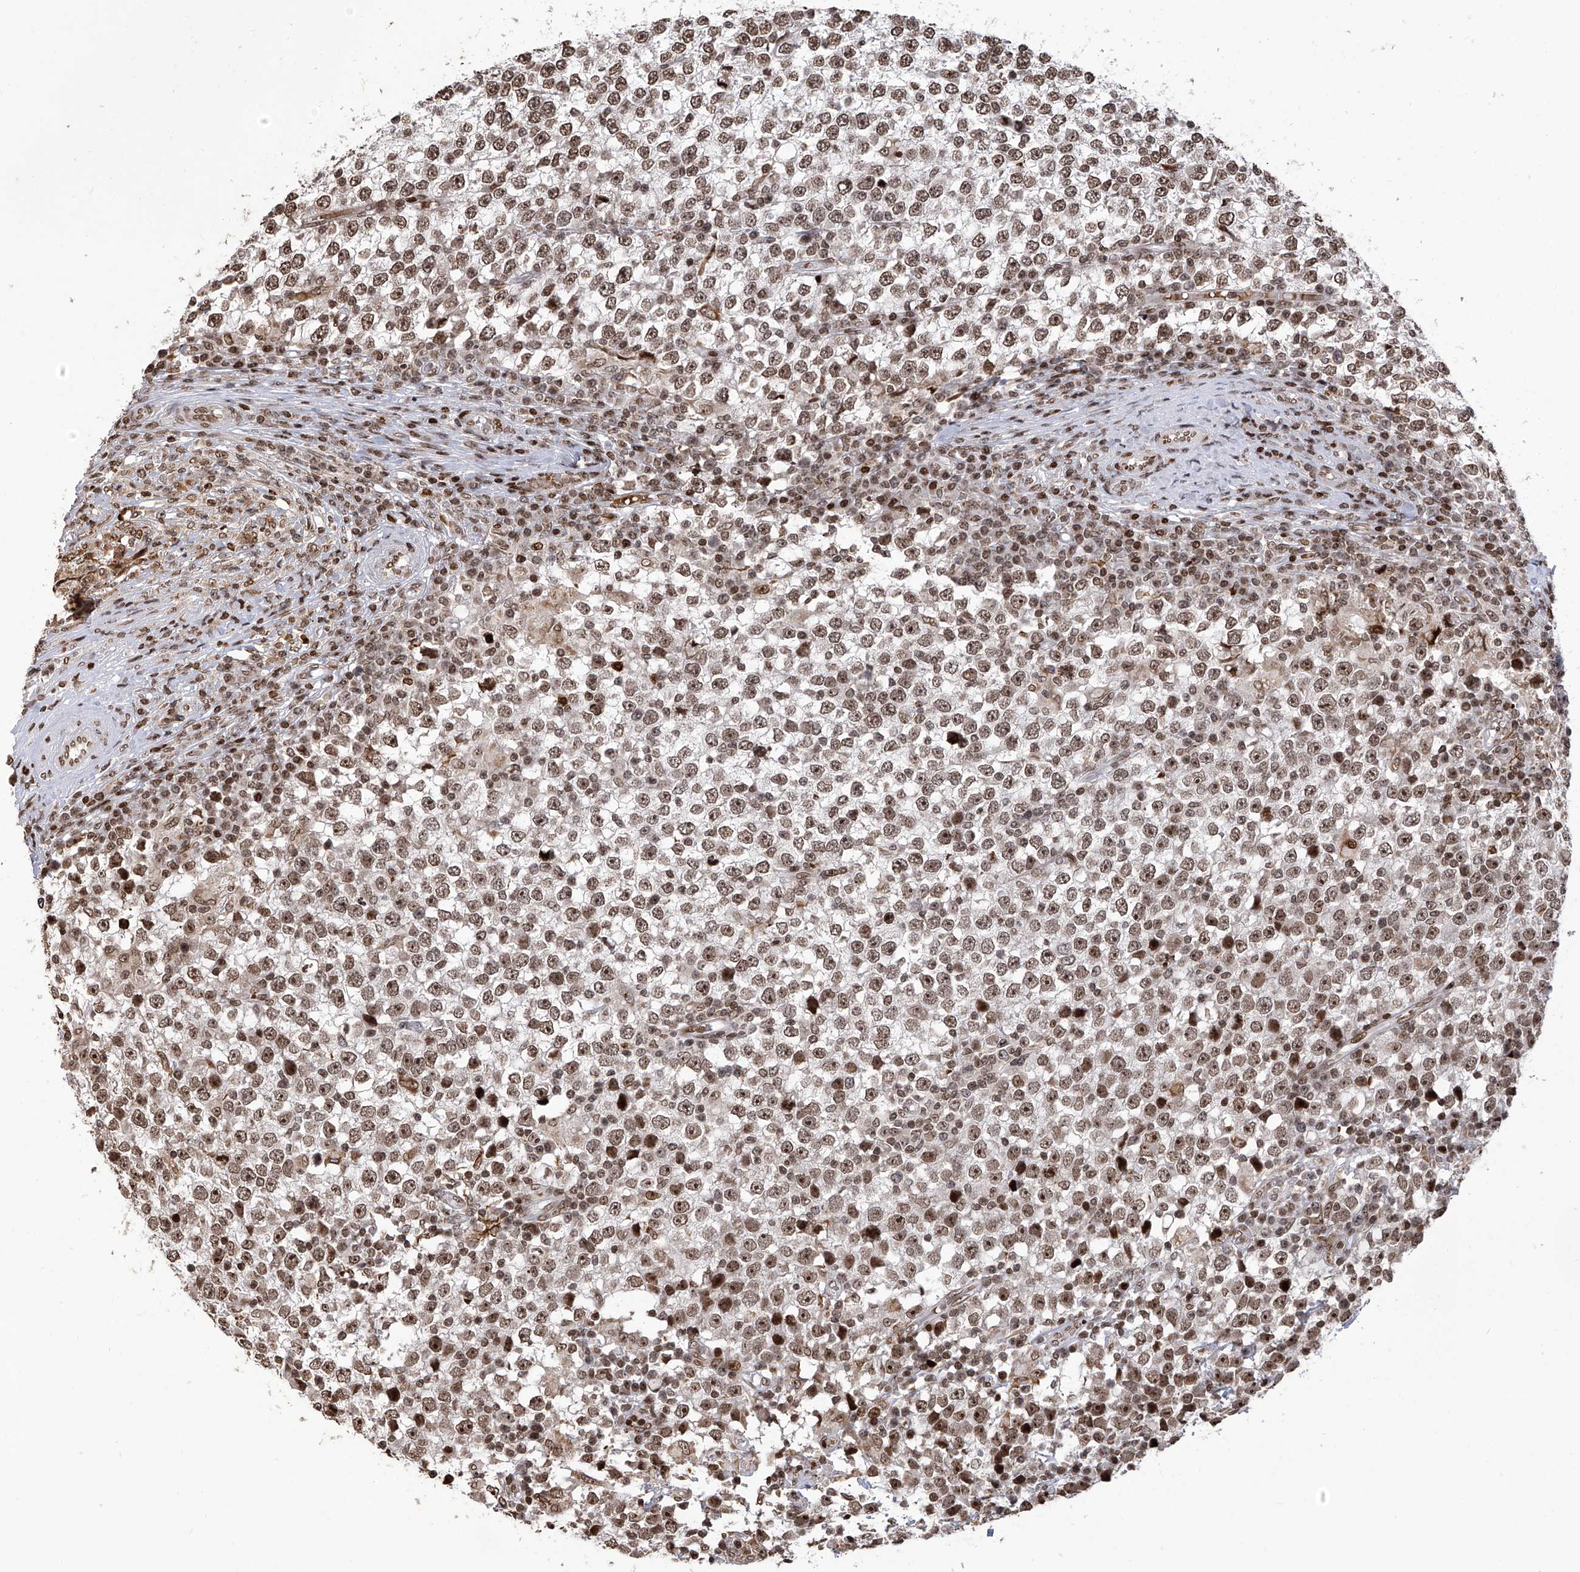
{"staining": {"intensity": "moderate", "quantity": ">75%", "location": "nuclear"}, "tissue": "testis cancer", "cell_type": "Tumor cells", "image_type": "cancer", "snomed": [{"axis": "morphology", "description": "Seminoma, NOS"}, {"axis": "topography", "description": "Testis"}], "caption": "Immunohistochemical staining of testis seminoma demonstrates moderate nuclear protein positivity in about >75% of tumor cells. The protein is shown in brown color, while the nuclei are stained blue.", "gene": "PAK1IP1", "patient": {"sex": "male", "age": 65}}